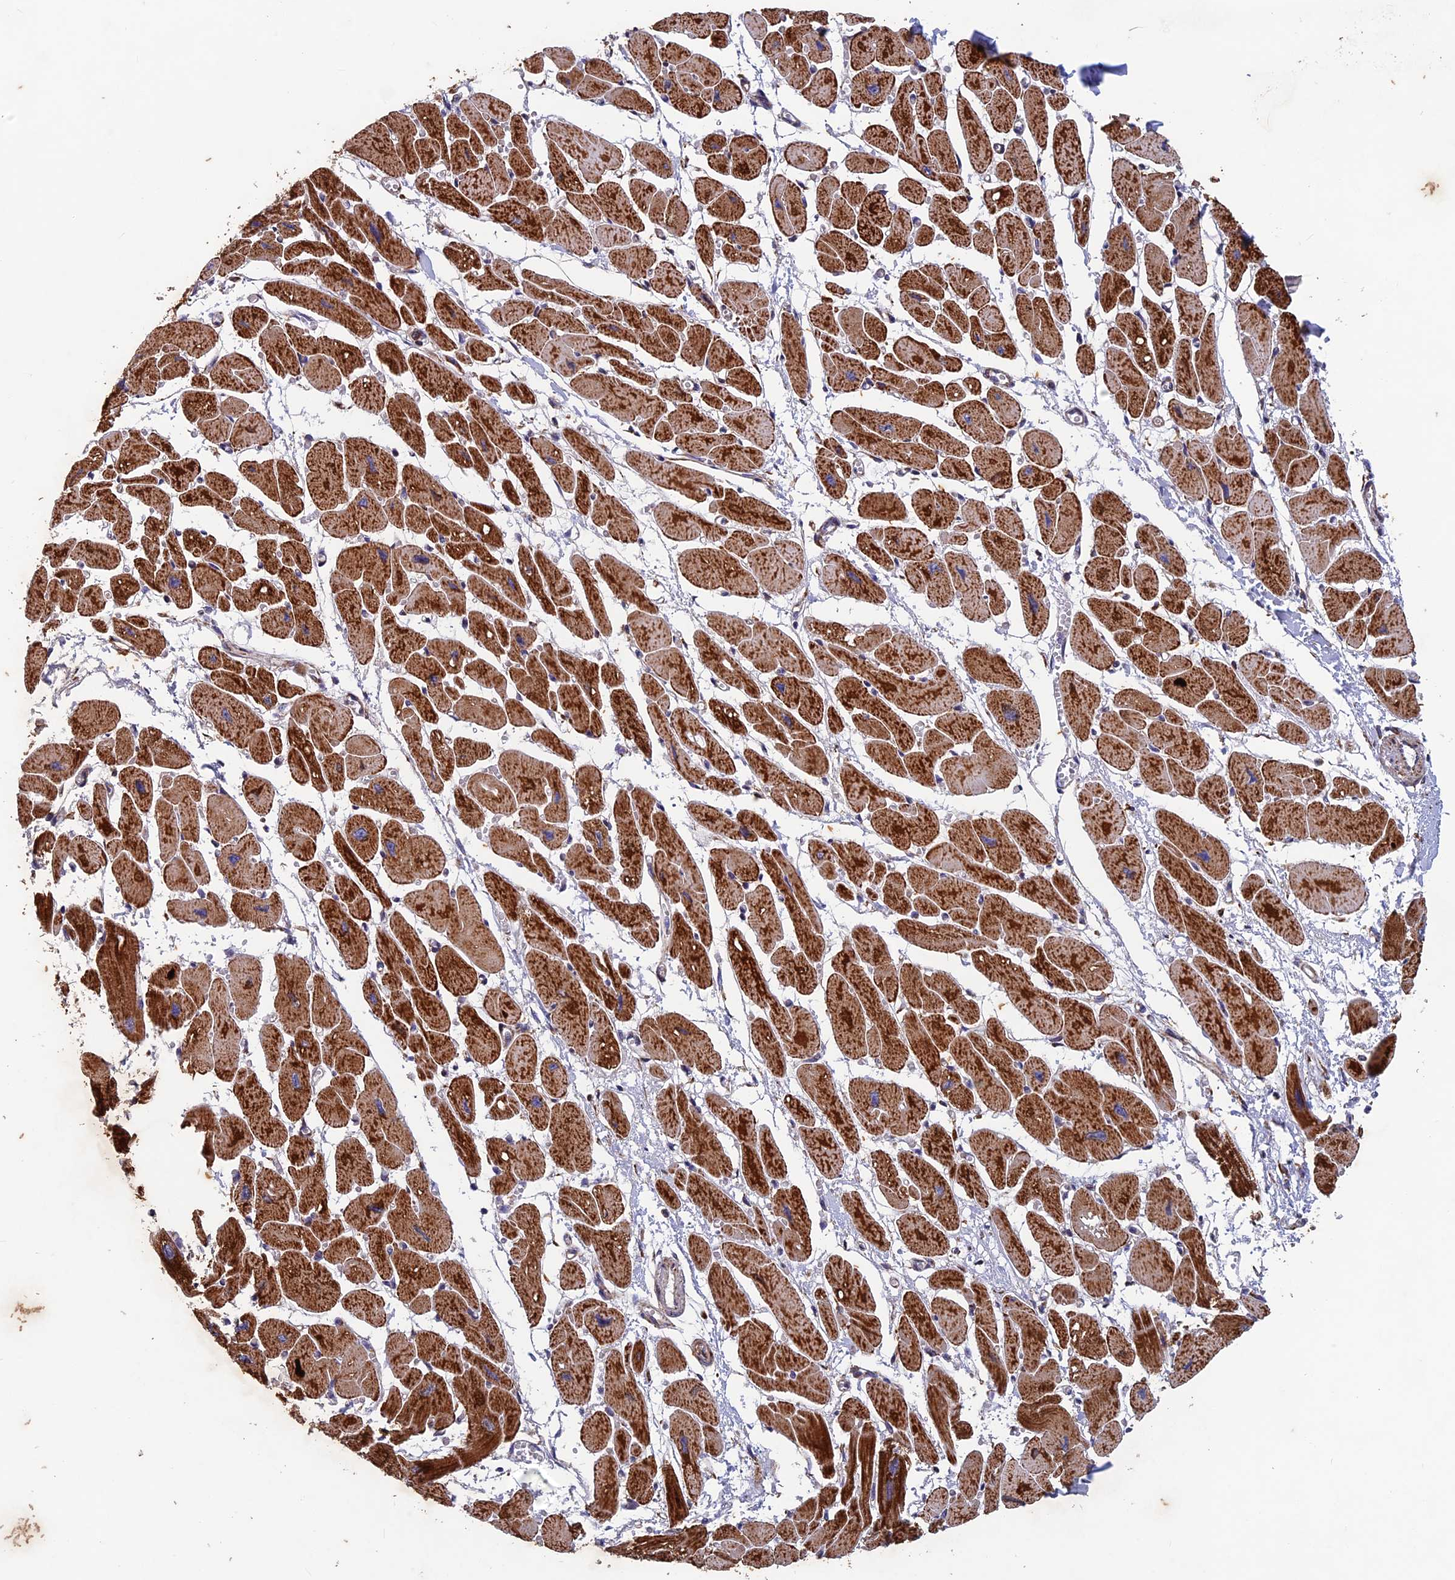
{"staining": {"intensity": "strong", "quantity": ">75%", "location": "cytoplasmic/membranous"}, "tissue": "heart muscle", "cell_type": "Cardiomyocytes", "image_type": "normal", "snomed": [{"axis": "morphology", "description": "Normal tissue, NOS"}, {"axis": "topography", "description": "Heart"}], "caption": "Heart muscle stained with DAB IHC reveals high levels of strong cytoplasmic/membranous positivity in approximately >75% of cardiomyocytes. The staining was performed using DAB, with brown indicating positive protein expression. Nuclei are stained blue with hematoxylin.", "gene": "AP4S1", "patient": {"sex": "female", "age": 54}}